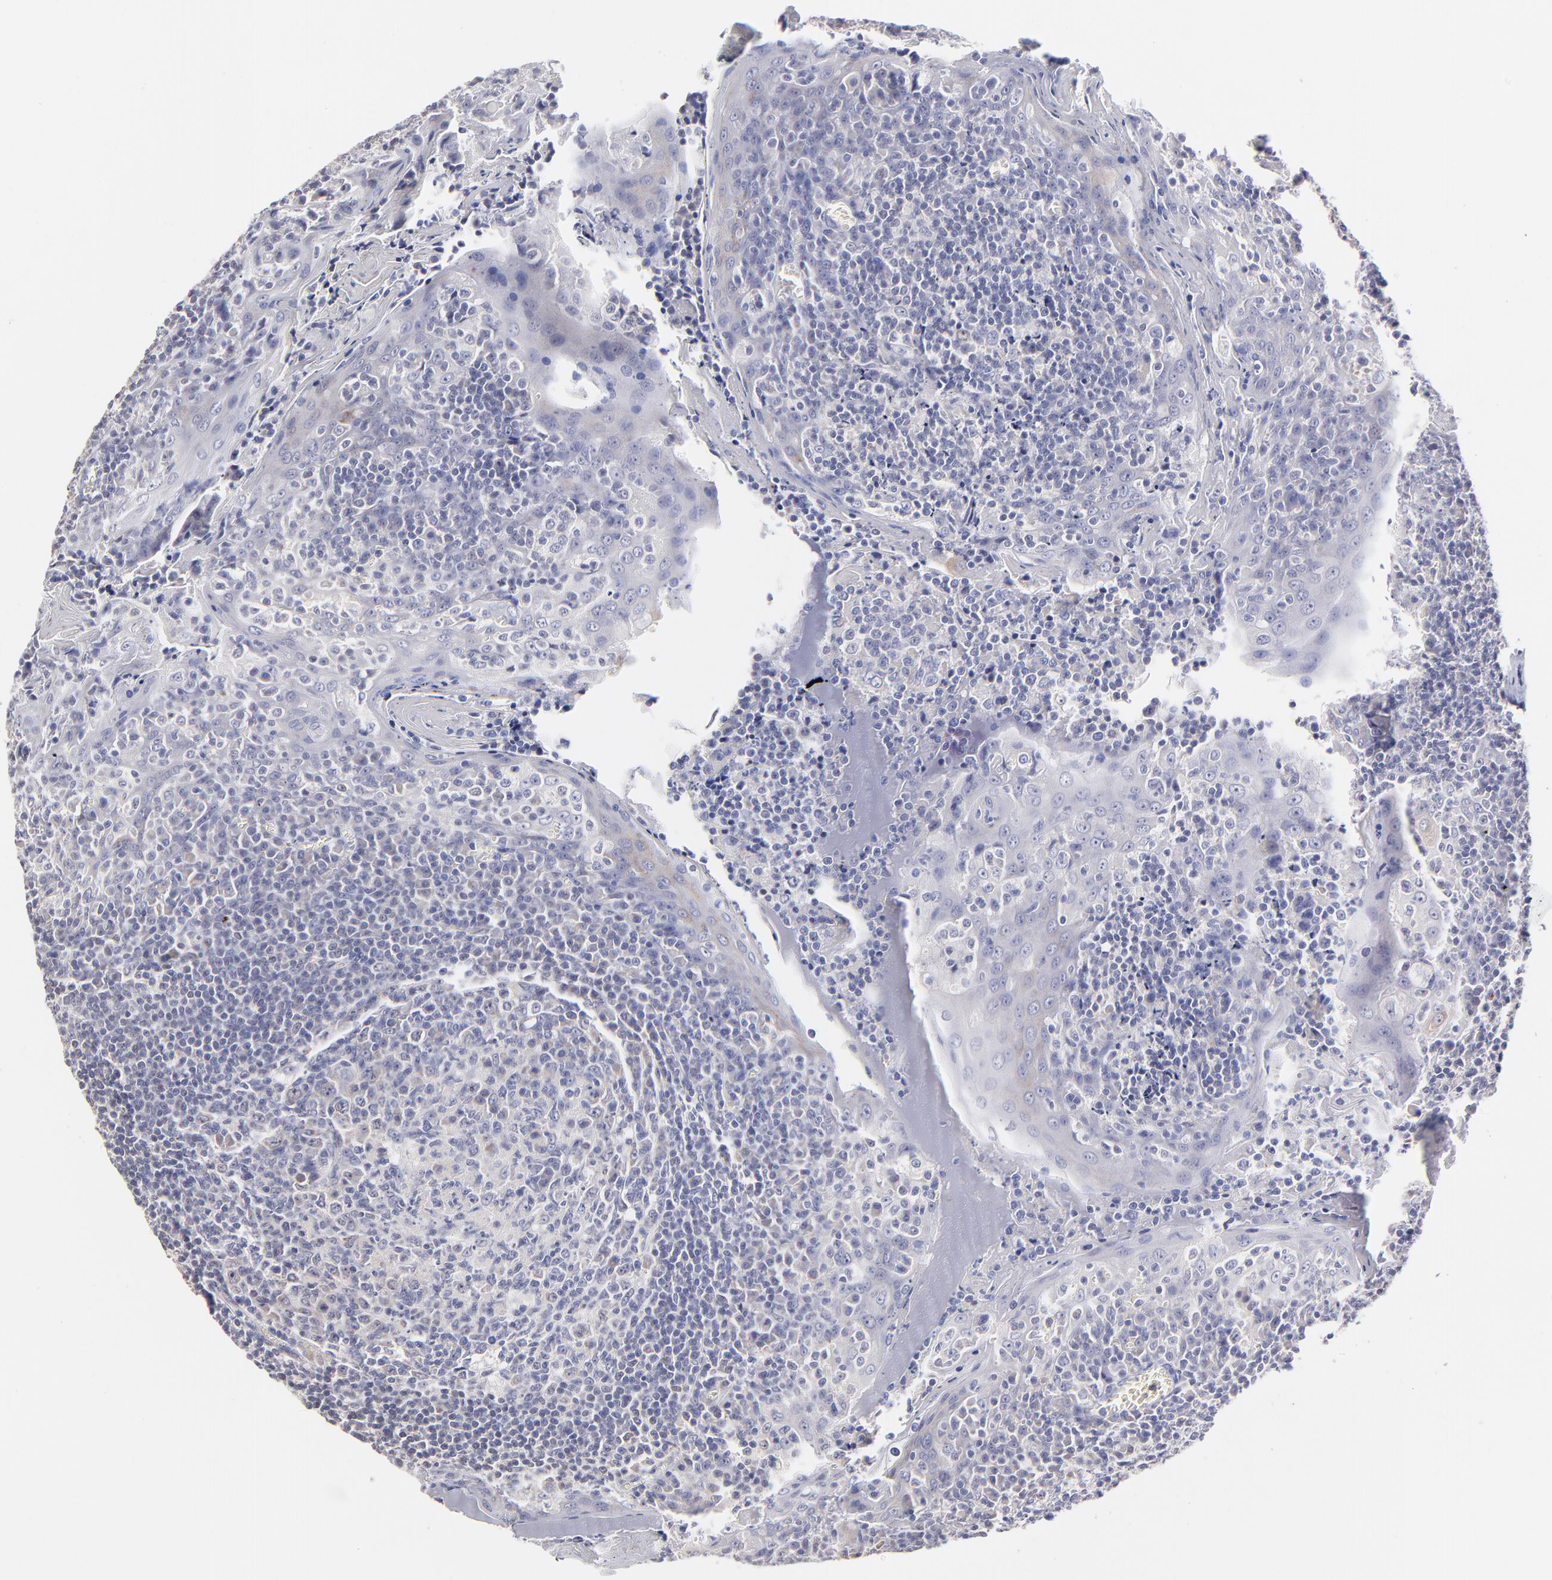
{"staining": {"intensity": "negative", "quantity": "none", "location": "none"}, "tissue": "tonsil", "cell_type": "Germinal center cells", "image_type": "normal", "snomed": [{"axis": "morphology", "description": "Normal tissue, NOS"}, {"axis": "topography", "description": "Tonsil"}], "caption": "IHC image of normal human tonsil stained for a protein (brown), which shows no staining in germinal center cells. (DAB (3,3'-diaminobenzidine) immunohistochemistry (IHC) visualized using brightfield microscopy, high magnification).", "gene": "BTG2", "patient": {"sex": "male", "age": 31}}